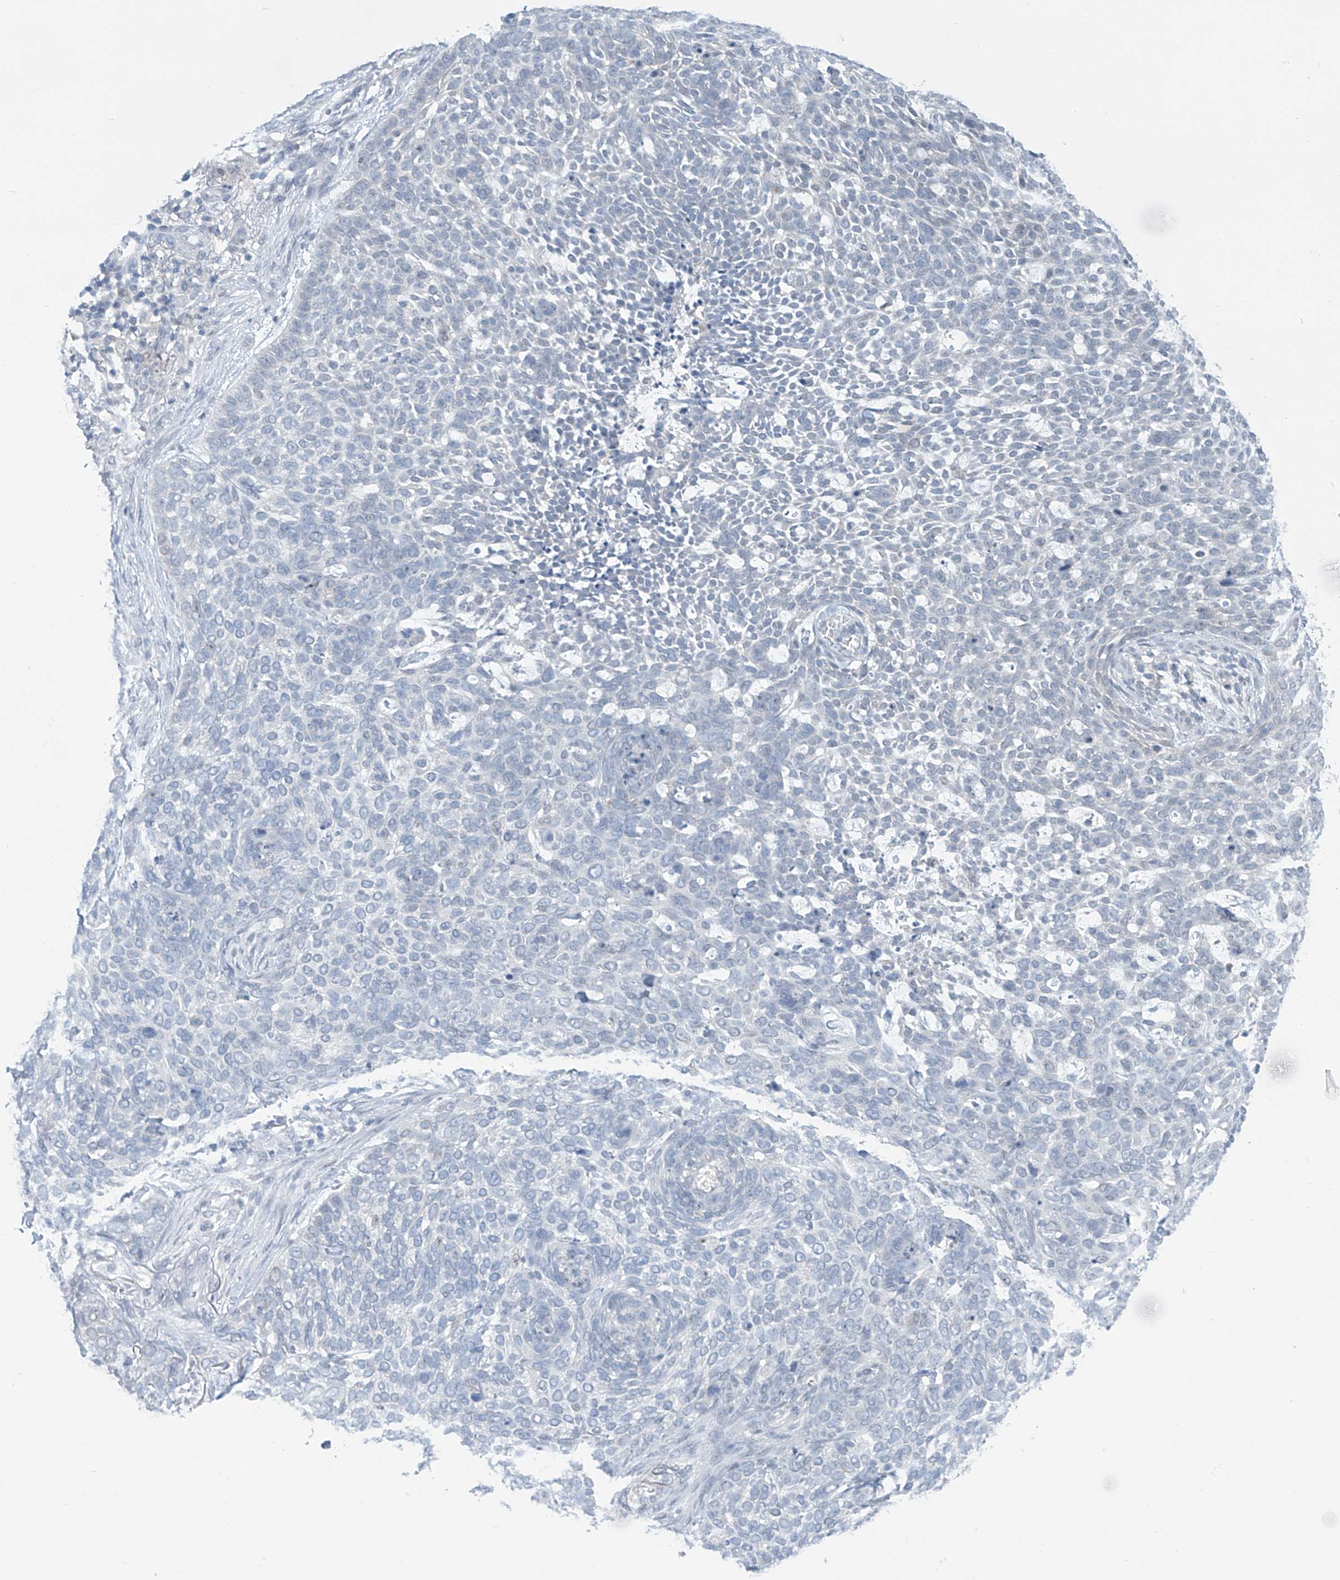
{"staining": {"intensity": "negative", "quantity": "none", "location": "none"}, "tissue": "skin cancer", "cell_type": "Tumor cells", "image_type": "cancer", "snomed": [{"axis": "morphology", "description": "Basal cell carcinoma"}, {"axis": "topography", "description": "Skin"}], "caption": "The histopathology image exhibits no significant staining in tumor cells of basal cell carcinoma (skin).", "gene": "APLF", "patient": {"sex": "female", "age": 64}}